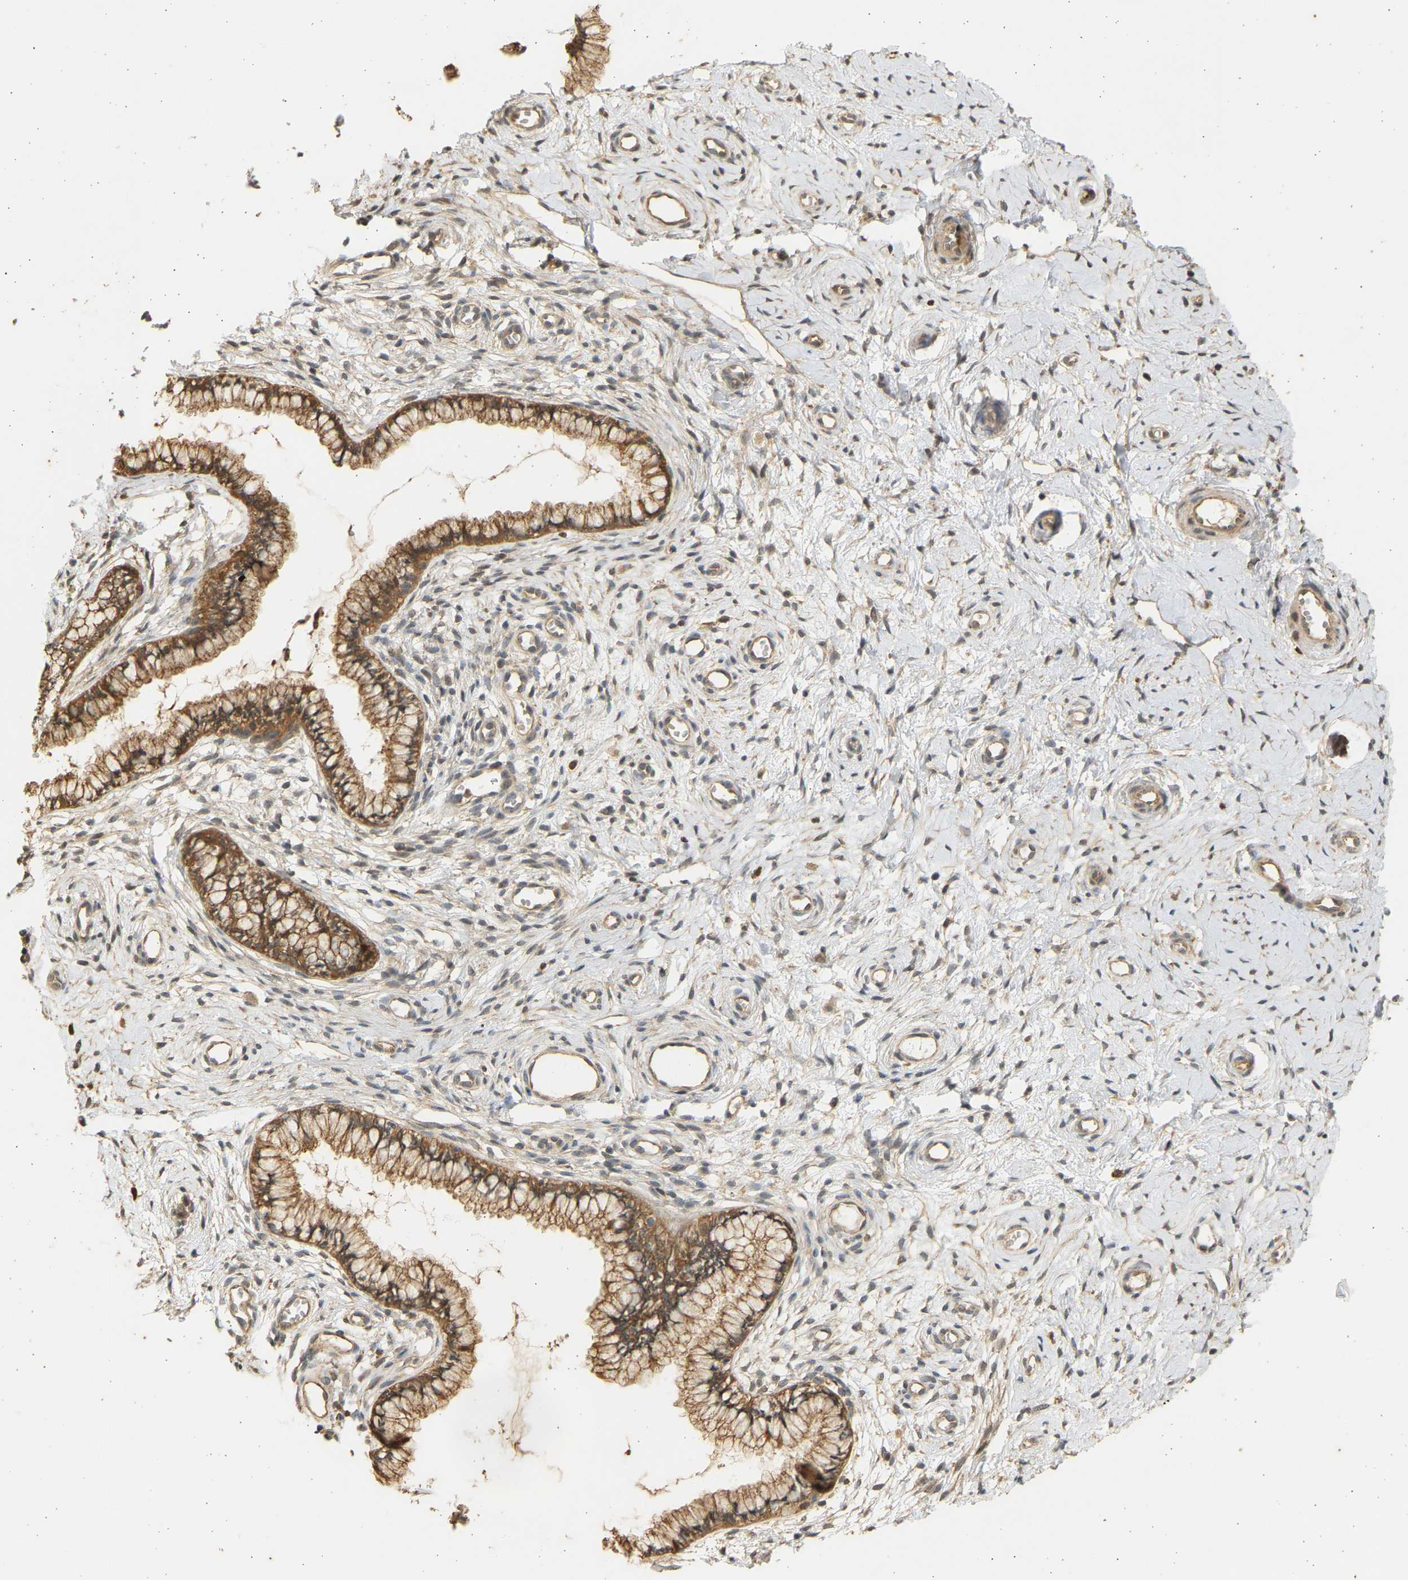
{"staining": {"intensity": "moderate", "quantity": ">75%", "location": "cytoplasmic/membranous"}, "tissue": "cervix", "cell_type": "Glandular cells", "image_type": "normal", "snomed": [{"axis": "morphology", "description": "Normal tissue, NOS"}, {"axis": "topography", "description": "Cervix"}], "caption": "Immunohistochemical staining of normal human cervix reveals >75% levels of moderate cytoplasmic/membranous protein positivity in approximately >75% of glandular cells. The staining was performed using DAB to visualize the protein expression in brown, while the nuclei were stained in blue with hematoxylin (Magnification: 20x).", "gene": "B4GALT6", "patient": {"sex": "female", "age": 65}}